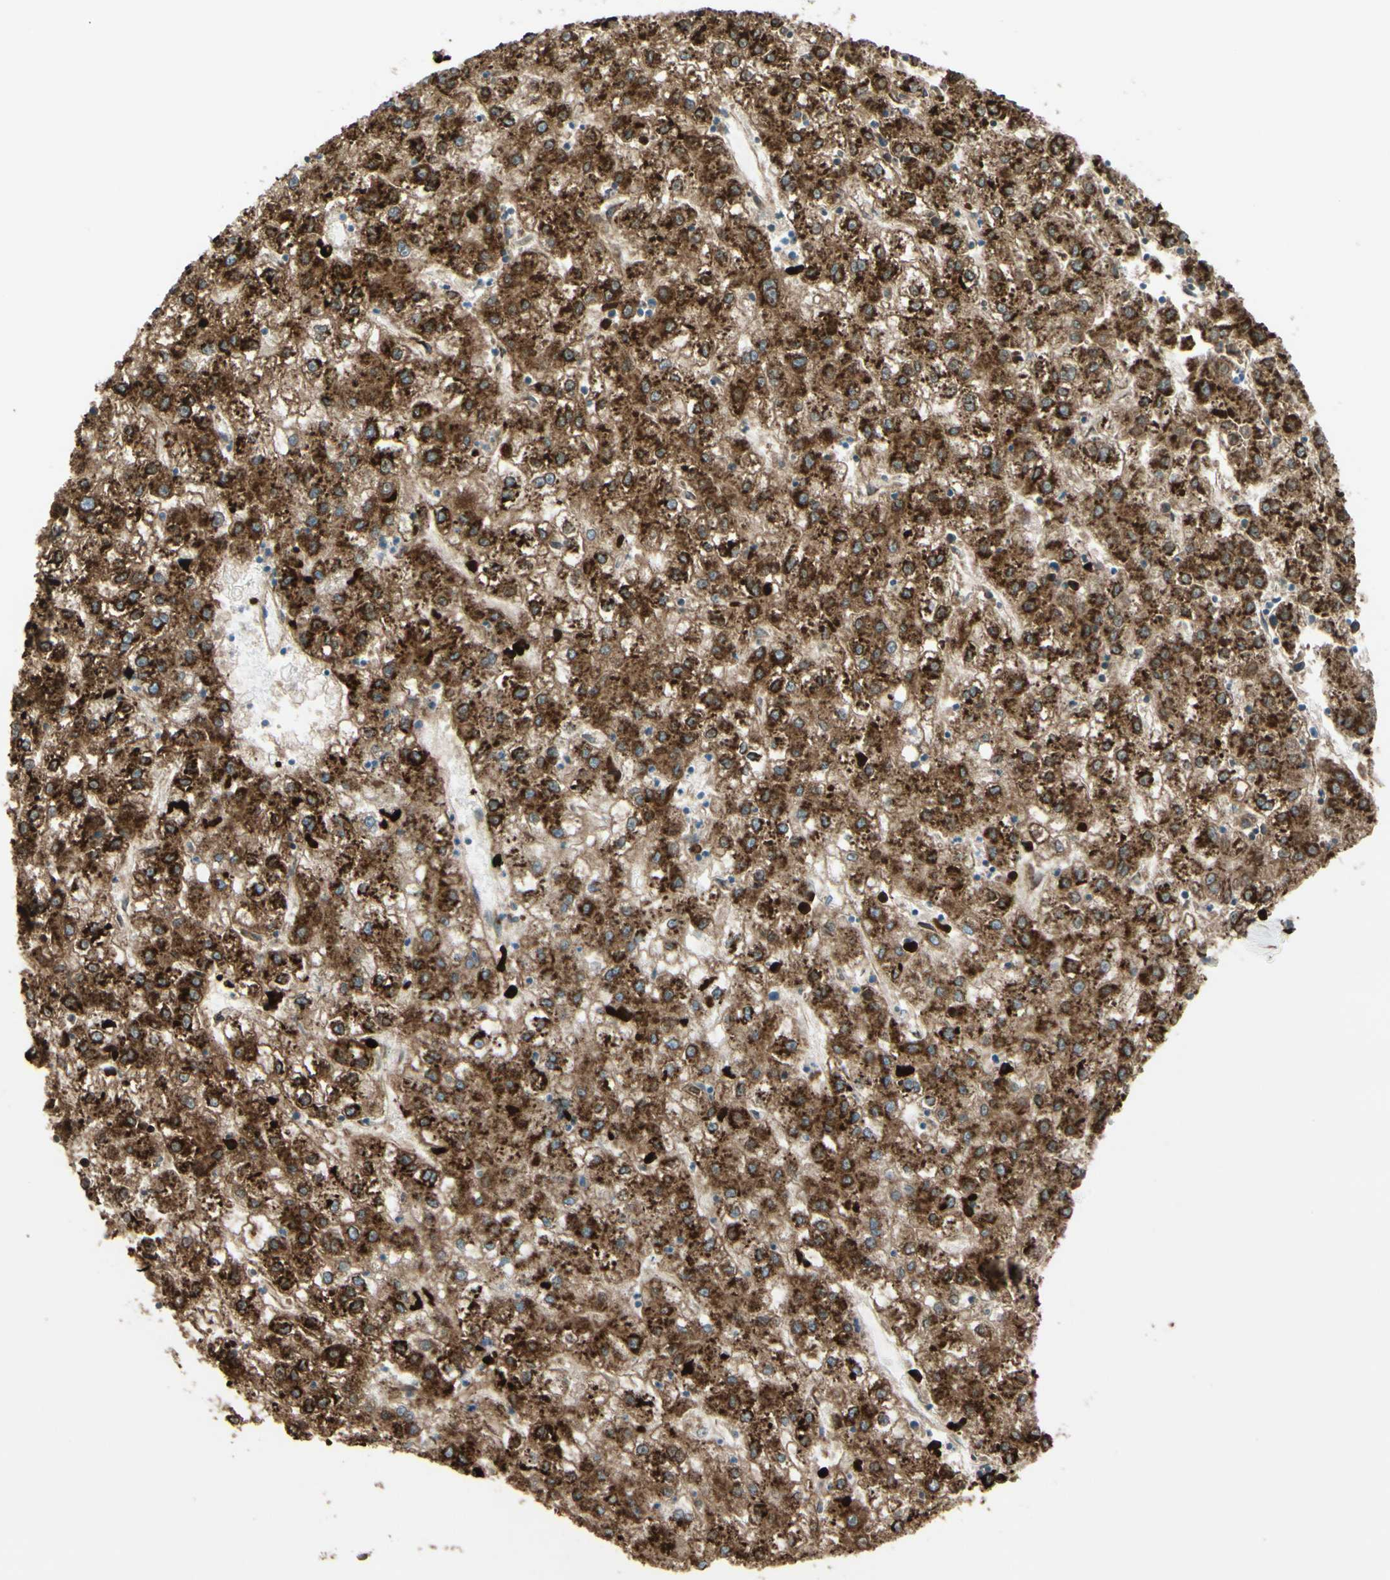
{"staining": {"intensity": "strong", "quantity": ">75%", "location": "cytoplasmic/membranous"}, "tissue": "liver cancer", "cell_type": "Tumor cells", "image_type": "cancer", "snomed": [{"axis": "morphology", "description": "Carcinoma, Hepatocellular, NOS"}, {"axis": "topography", "description": "Liver"}], "caption": "Protein expression by immunohistochemistry (IHC) demonstrates strong cytoplasmic/membranous expression in about >75% of tumor cells in hepatocellular carcinoma (liver).", "gene": "RRBP1", "patient": {"sex": "male", "age": 72}}